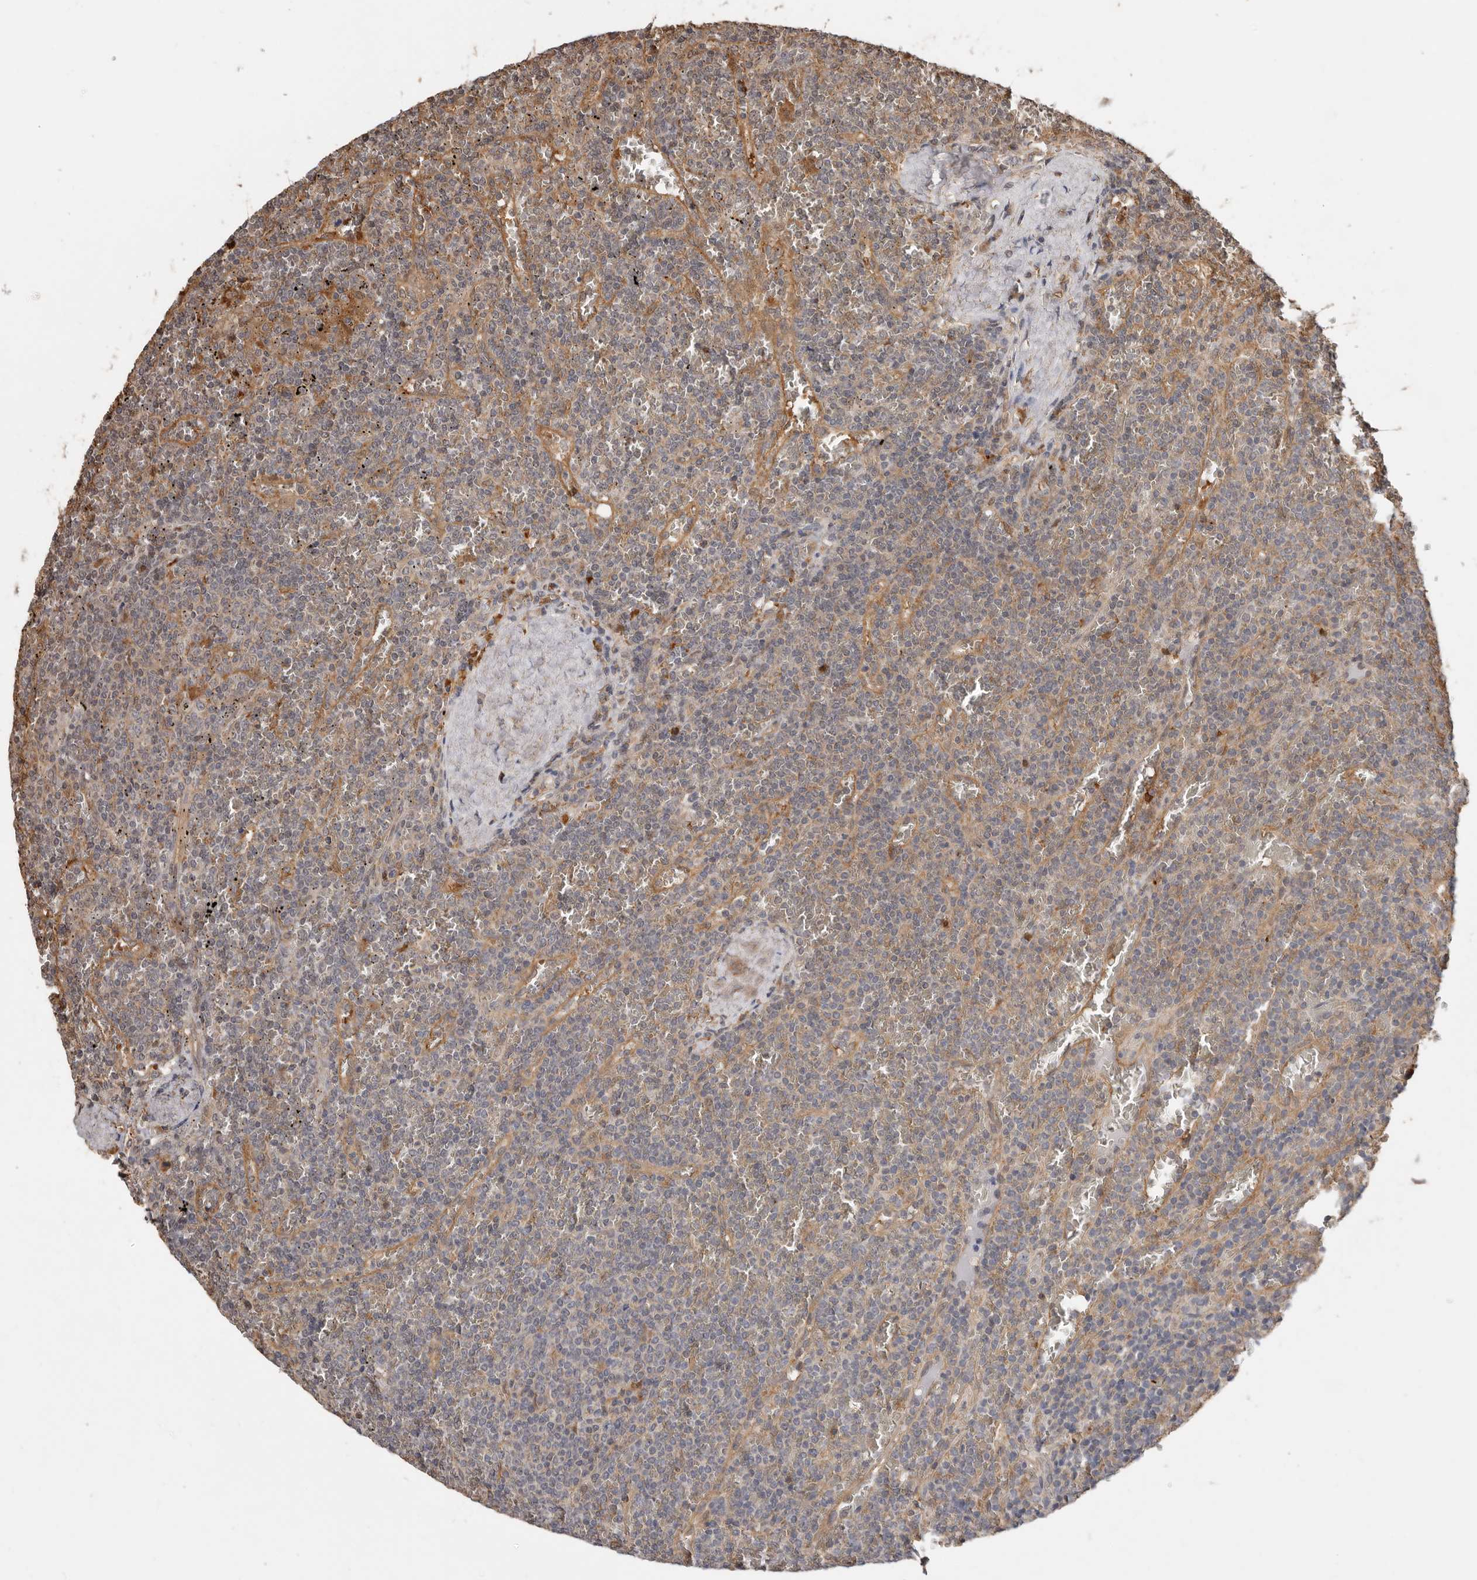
{"staining": {"intensity": "negative", "quantity": "none", "location": "none"}, "tissue": "lymphoma", "cell_type": "Tumor cells", "image_type": "cancer", "snomed": [{"axis": "morphology", "description": "Malignant lymphoma, non-Hodgkin's type, Low grade"}, {"axis": "topography", "description": "Spleen"}], "caption": "High power microscopy photomicrograph of an immunohistochemistry micrograph of low-grade malignant lymphoma, non-Hodgkin's type, revealing no significant expression in tumor cells.", "gene": "RSPO2", "patient": {"sex": "female", "age": 19}}